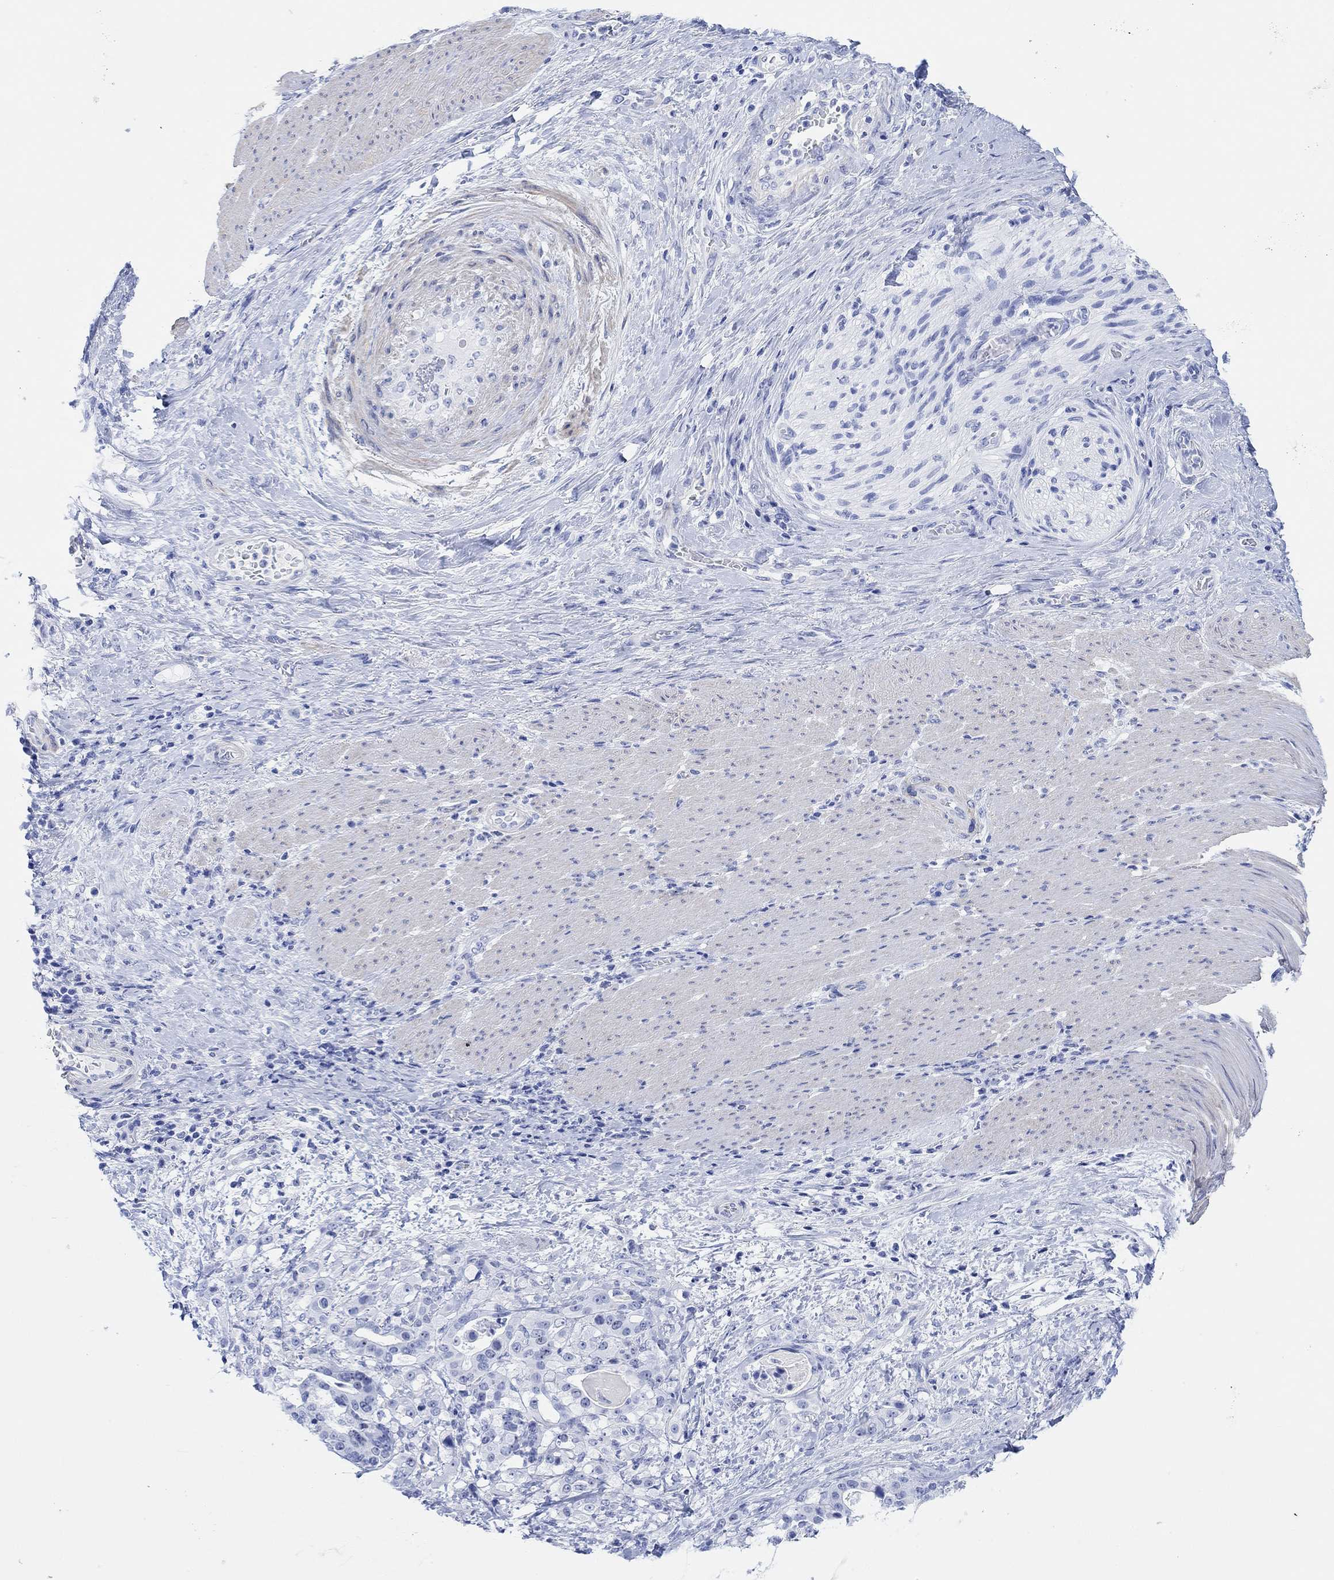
{"staining": {"intensity": "negative", "quantity": "none", "location": "none"}, "tissue": "stomach cancer", "cell_type": "Tumor cells", "image_type": "cancer", "snomed": [{"axis": "morphology", "description": "Adenocarcinoma, NOS"}, {"axis": "topography", "description": "Stomach"}], "caption": "This is a image of immunohistochemistry (IHC) staining of adenocarcinoma (stomach), which shows no staining in tumor cells. (DAB (3,3'-diaminobenzidine) IHC visualized using brightfield microscopy, high magnification).", "gene": "ANKRD33", "patient": {"sex": "male", "age": 48}}